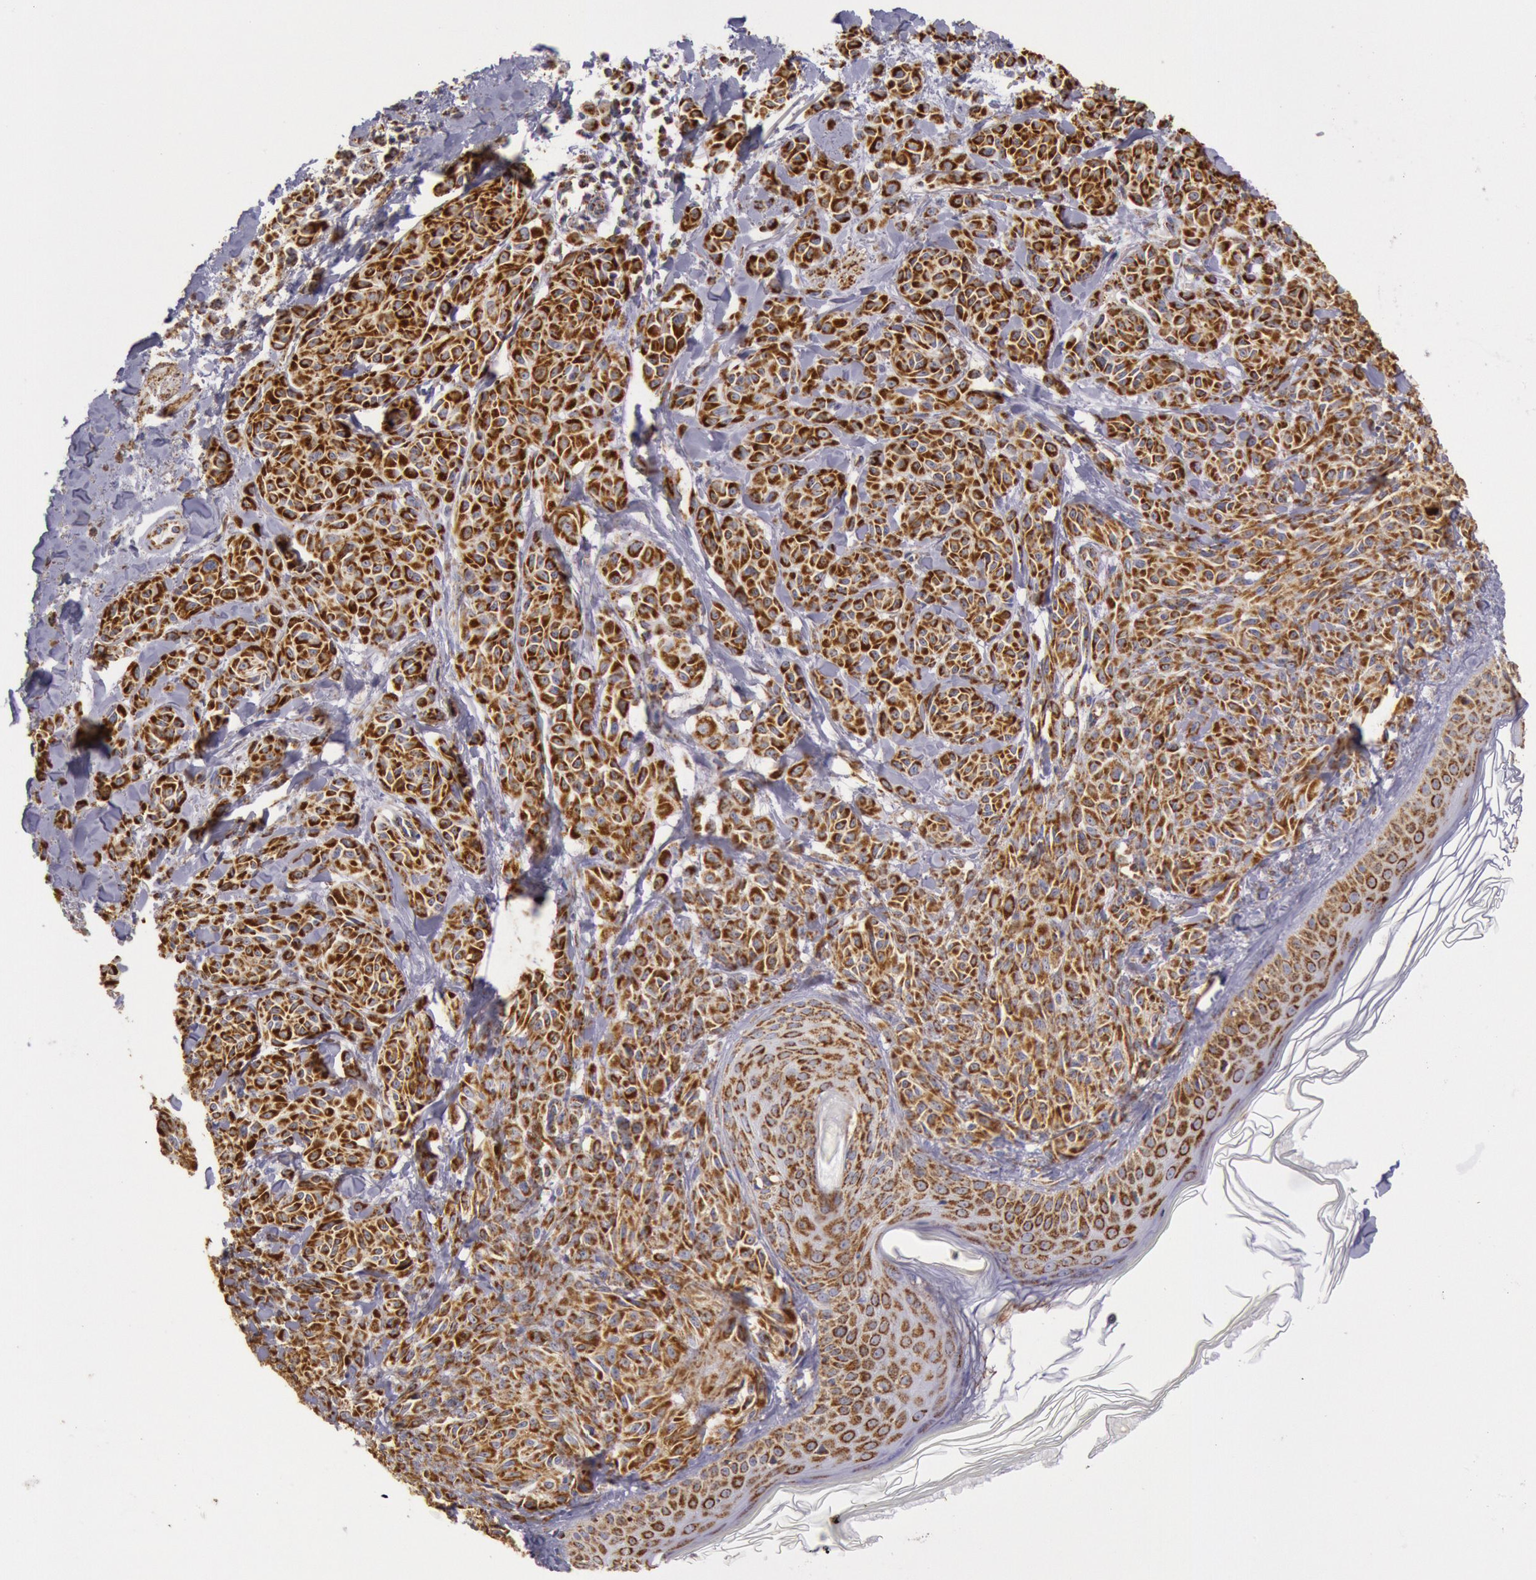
{"staining": {"intensity": "strong", "quantity": ">75%", "location": "cytoplasmic/membranous"}, "tissue": "melanoma", "cell_type": "Tumor cells", "image_type": "cancer", "snomed": [{"axis": "morphology", "description": "Malignant melanoma, NOS"}, {"axis": "topography", "description": "Skin"}], "caption": "An immunohistochemistry (IHC) photomicrograph of tumor tissue is shown. Protein staining in brown labels strong cytoplasmic/membranous positivity in malignant melanoma within tumor cells.", "gene": "CYC1", "patient": {"sex": "female", "age": 73}}